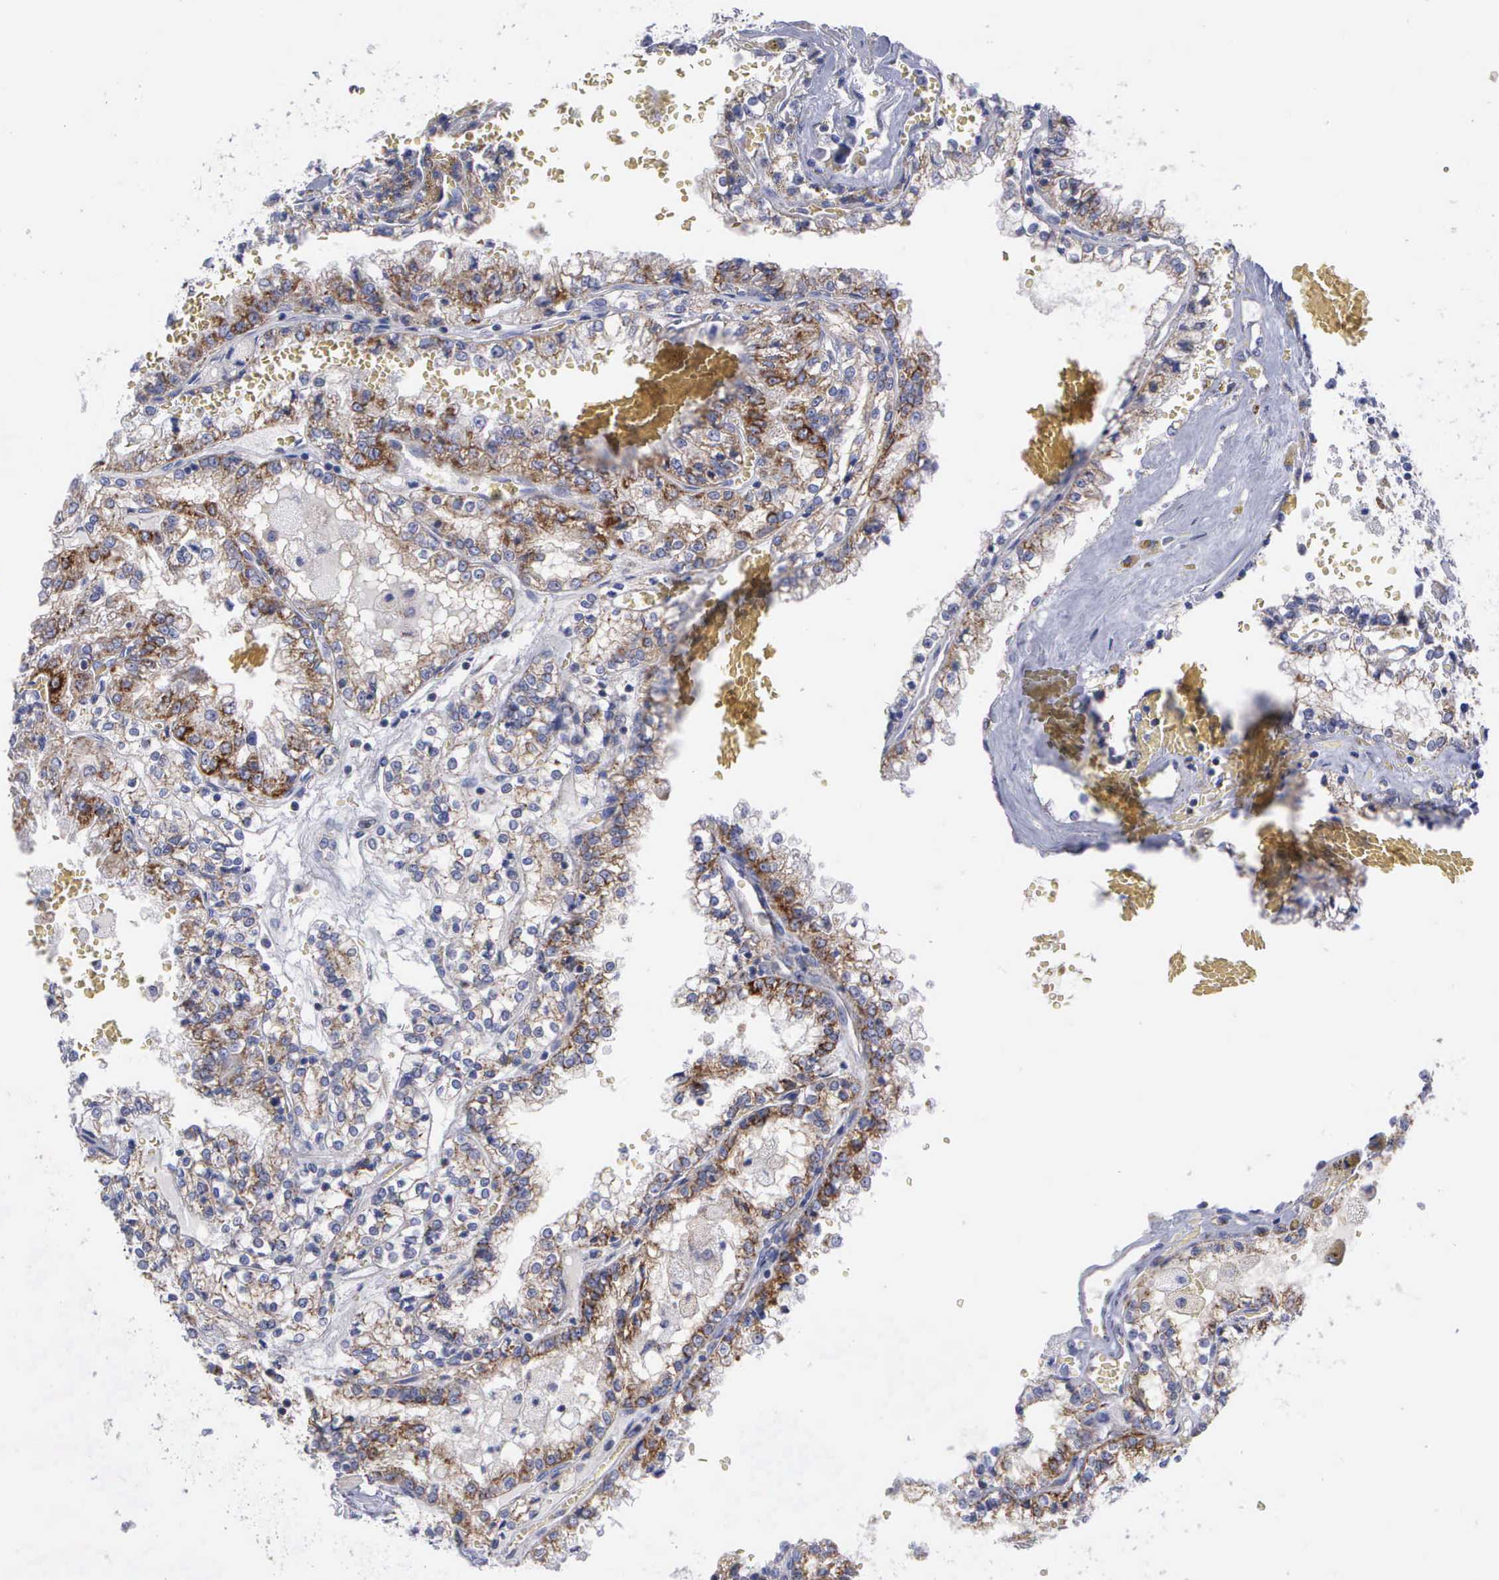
{"staining": {"intensity": "moderate", "quantity": "25%-75%", "location": "cytoplasmic/membranous"}, "tissue": "renal cancer", "cell_type": "Tumor cells", "image_type": "cancer", "snomed": [{"axis": "morphology", "description": "Adenocarcinoma, NOS"}, {"axis": "topography", "description": "Kidney"}], "caption": "Protein expression analysis of renal cancer (adenocarcinoma) displays moderate cytoplasmic/membranous positivity in about 25%-75% of tumor cells.", "gene": "APOOL", "patient": {"sex": "female", "age": 56}}